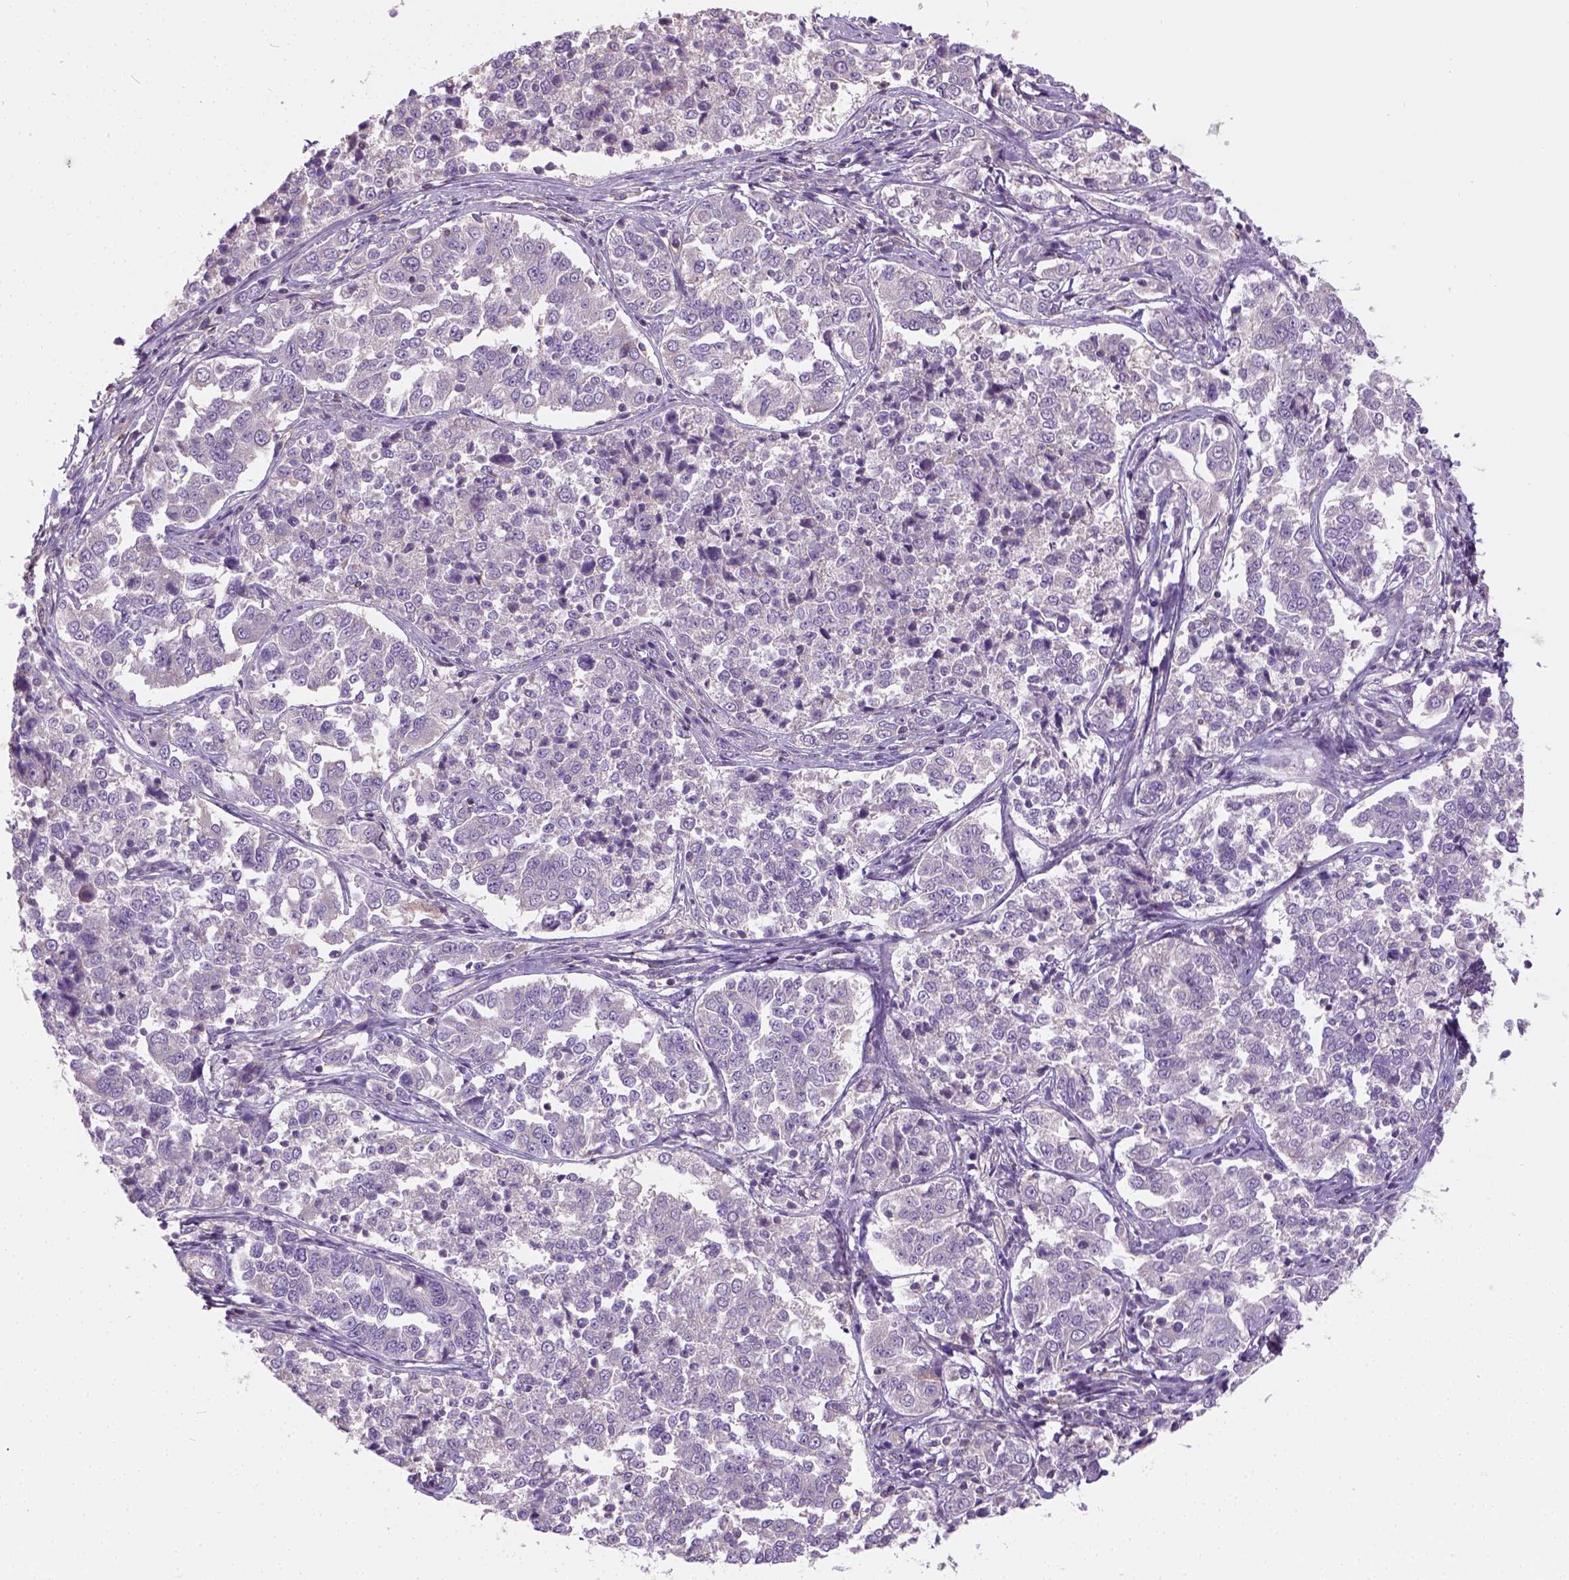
{"staining": {"intensity": "weak", "quantity": "25%-75%", "location": "cytoplasmic/membranous"}, "tissue": "endometrial cancer", "cell_type": "Tumor cells", "image_type": "cancer", "snomed": [{"axis": "morphology", "description": "Adenocarcinoma, NOS"}, {"axis": "topography", "description": "Endometrium"}], "caption": "Endometrial adenocarcinoma stained with a brown dye demonstrates weak cytoplasmic/membranous positive staining in about 25%-75% of tumor cells.", "gene": "CRACR2A", "patient": {"sex": "female", "age": 43}}